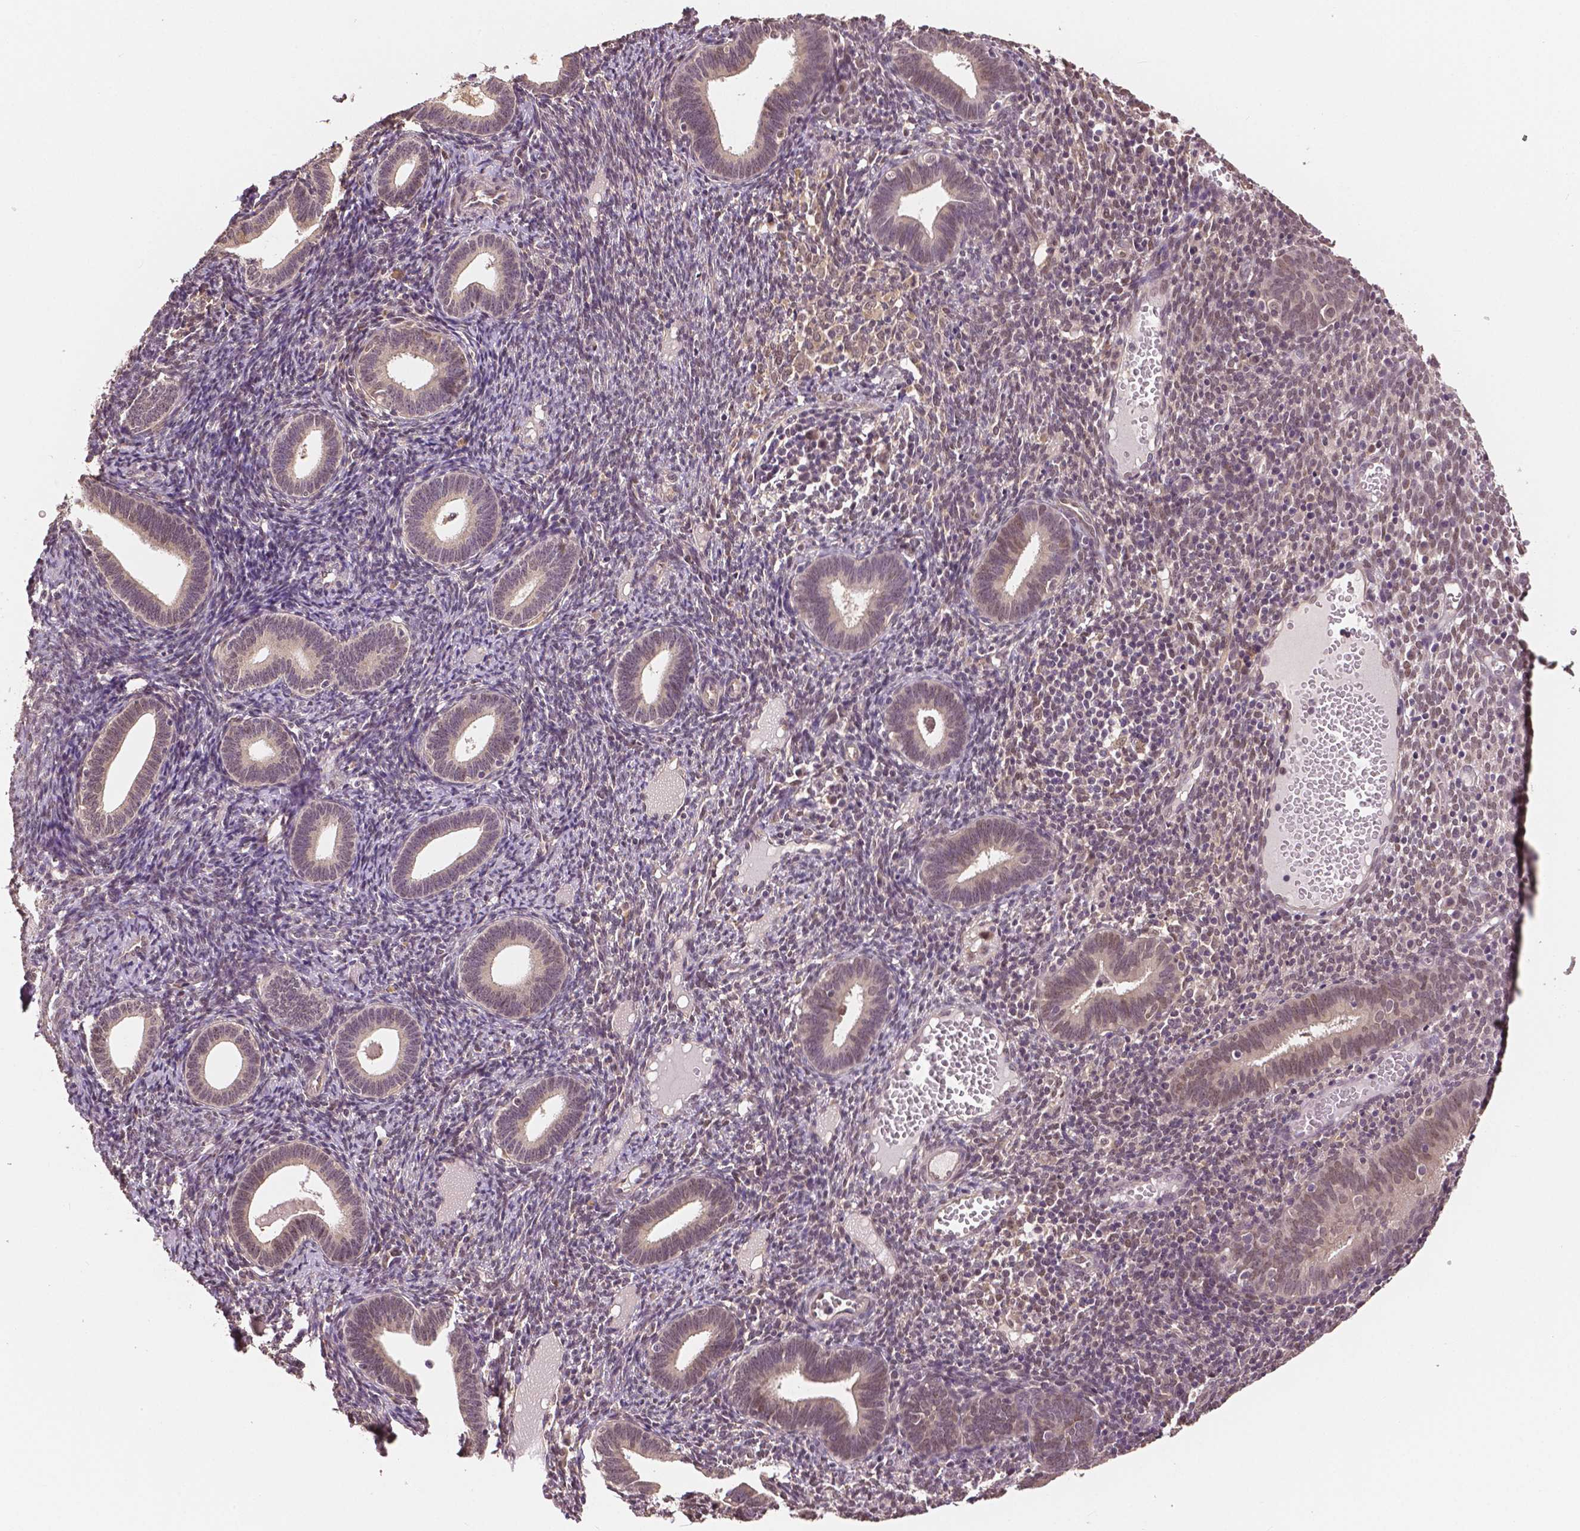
{"staining": {"intensity": "weak", "quantity": "<25%", "location": "nuclear"}, "tissue": "endometrium", "cell_type": "Cells in endometrial stroma", "image_type": "normal", "snomed": [{"axis": "morphology", "description": "Normal tissue, NOS"}, {"axis": "topography", "description": "Endometrium"}], "caption": "This is a image of IHC staining of unremarkable endometrium, which shows no positivity in cells in endometrial stroma. The staining is performed using DAB (3,3'-diaminobenzidine) brown chromogen with nuclei counter-stained in using hematoxylin.", "gene": "MAP1LC3B", "patient": {"sex": "female", "age": 41}}